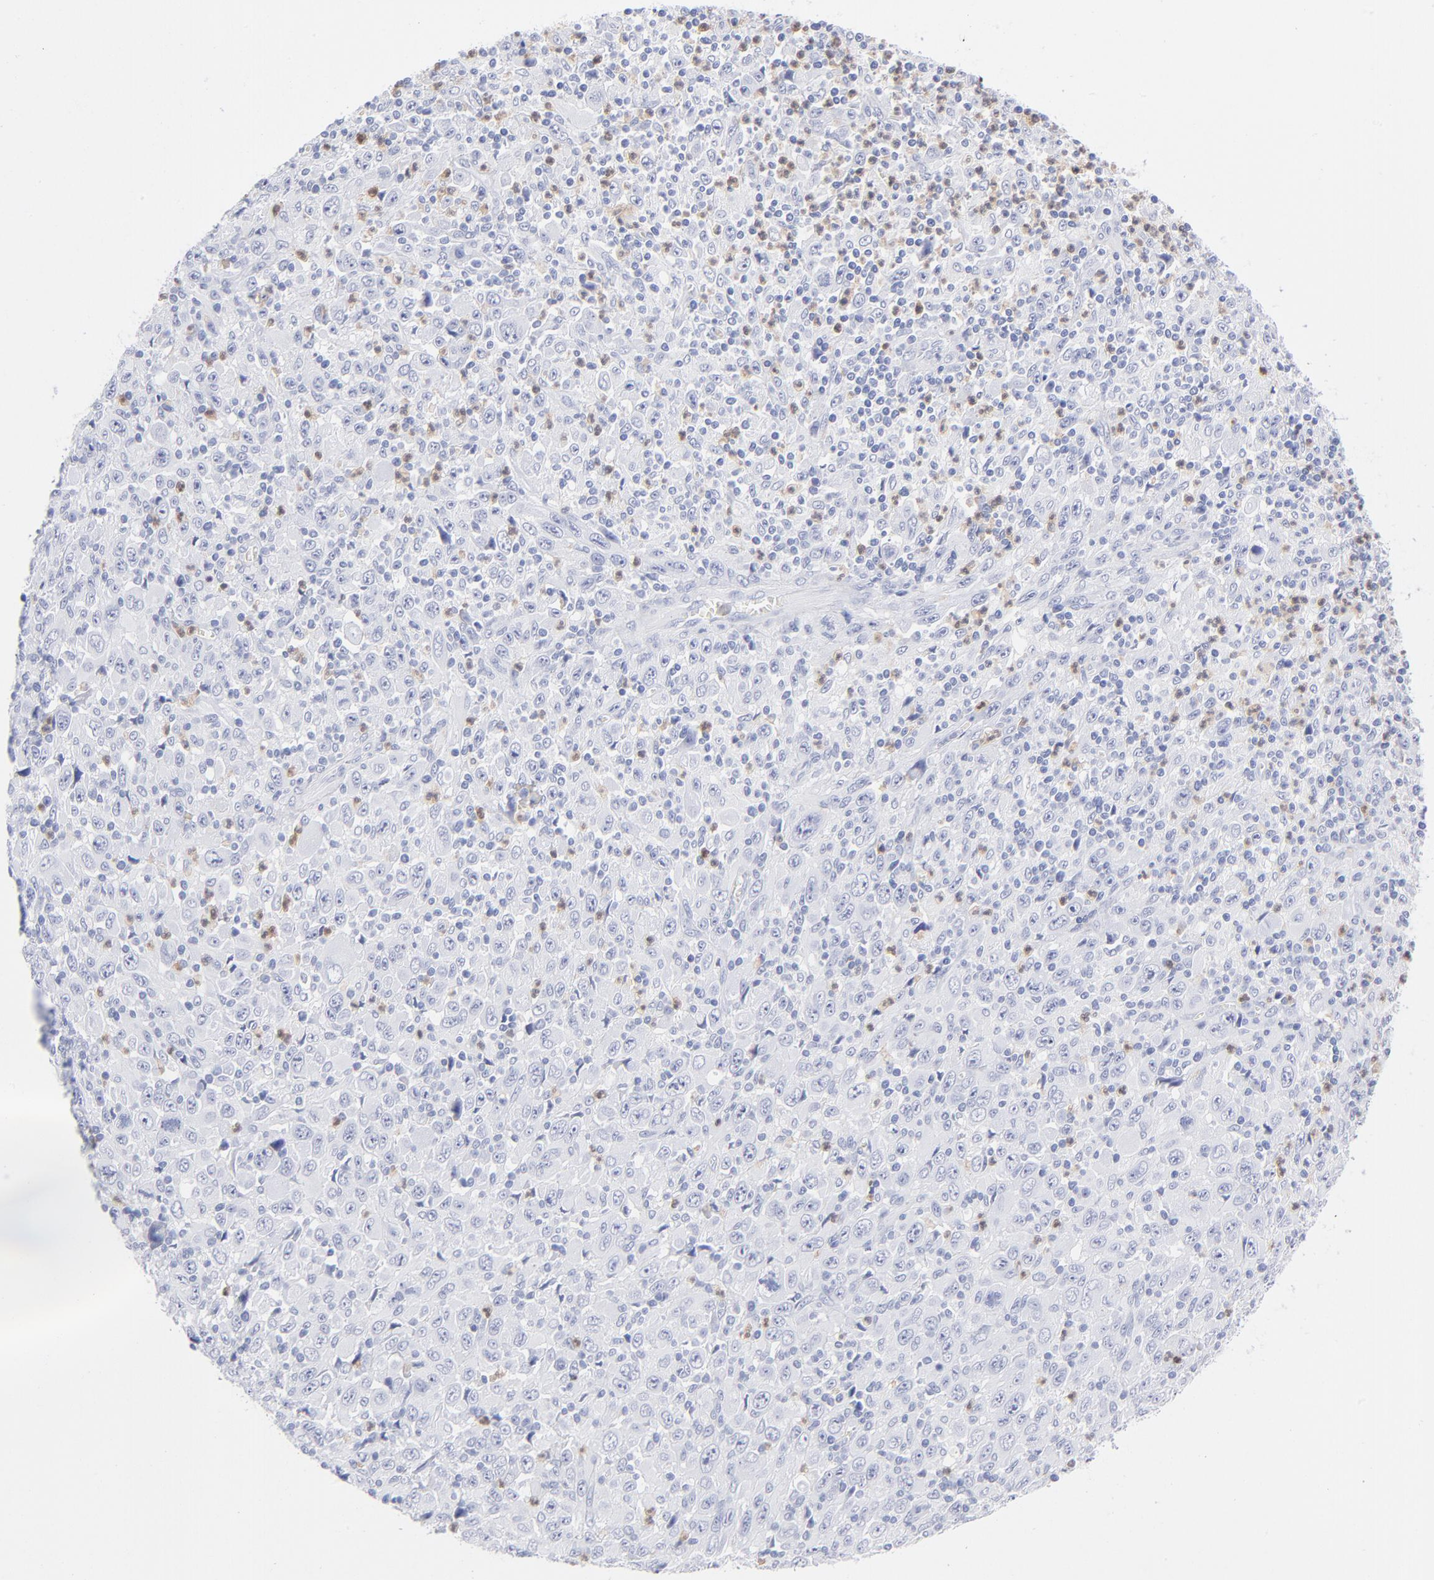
{"staining": {"intensity": "negative", "quantity": "none", "location": "none"}, "tissue": "melanoma", "cell_type": "Tumor cells", "image_type": "cancer", "snomed": [{"axis": "morphology", "description": "Malignant melanoma, Metastatic site"}, {"axis": "topography", "description": "Skin"}], "caption": "Micrograph shows no significant protein staining in tumor cells of malignant melanoma (metastatic site). (DAB (3,3'-diaminobenzidine) immunohistochemistry, high magnification).", "gene": "ARG1", "patient": {"sex": "female", "age": 56}}